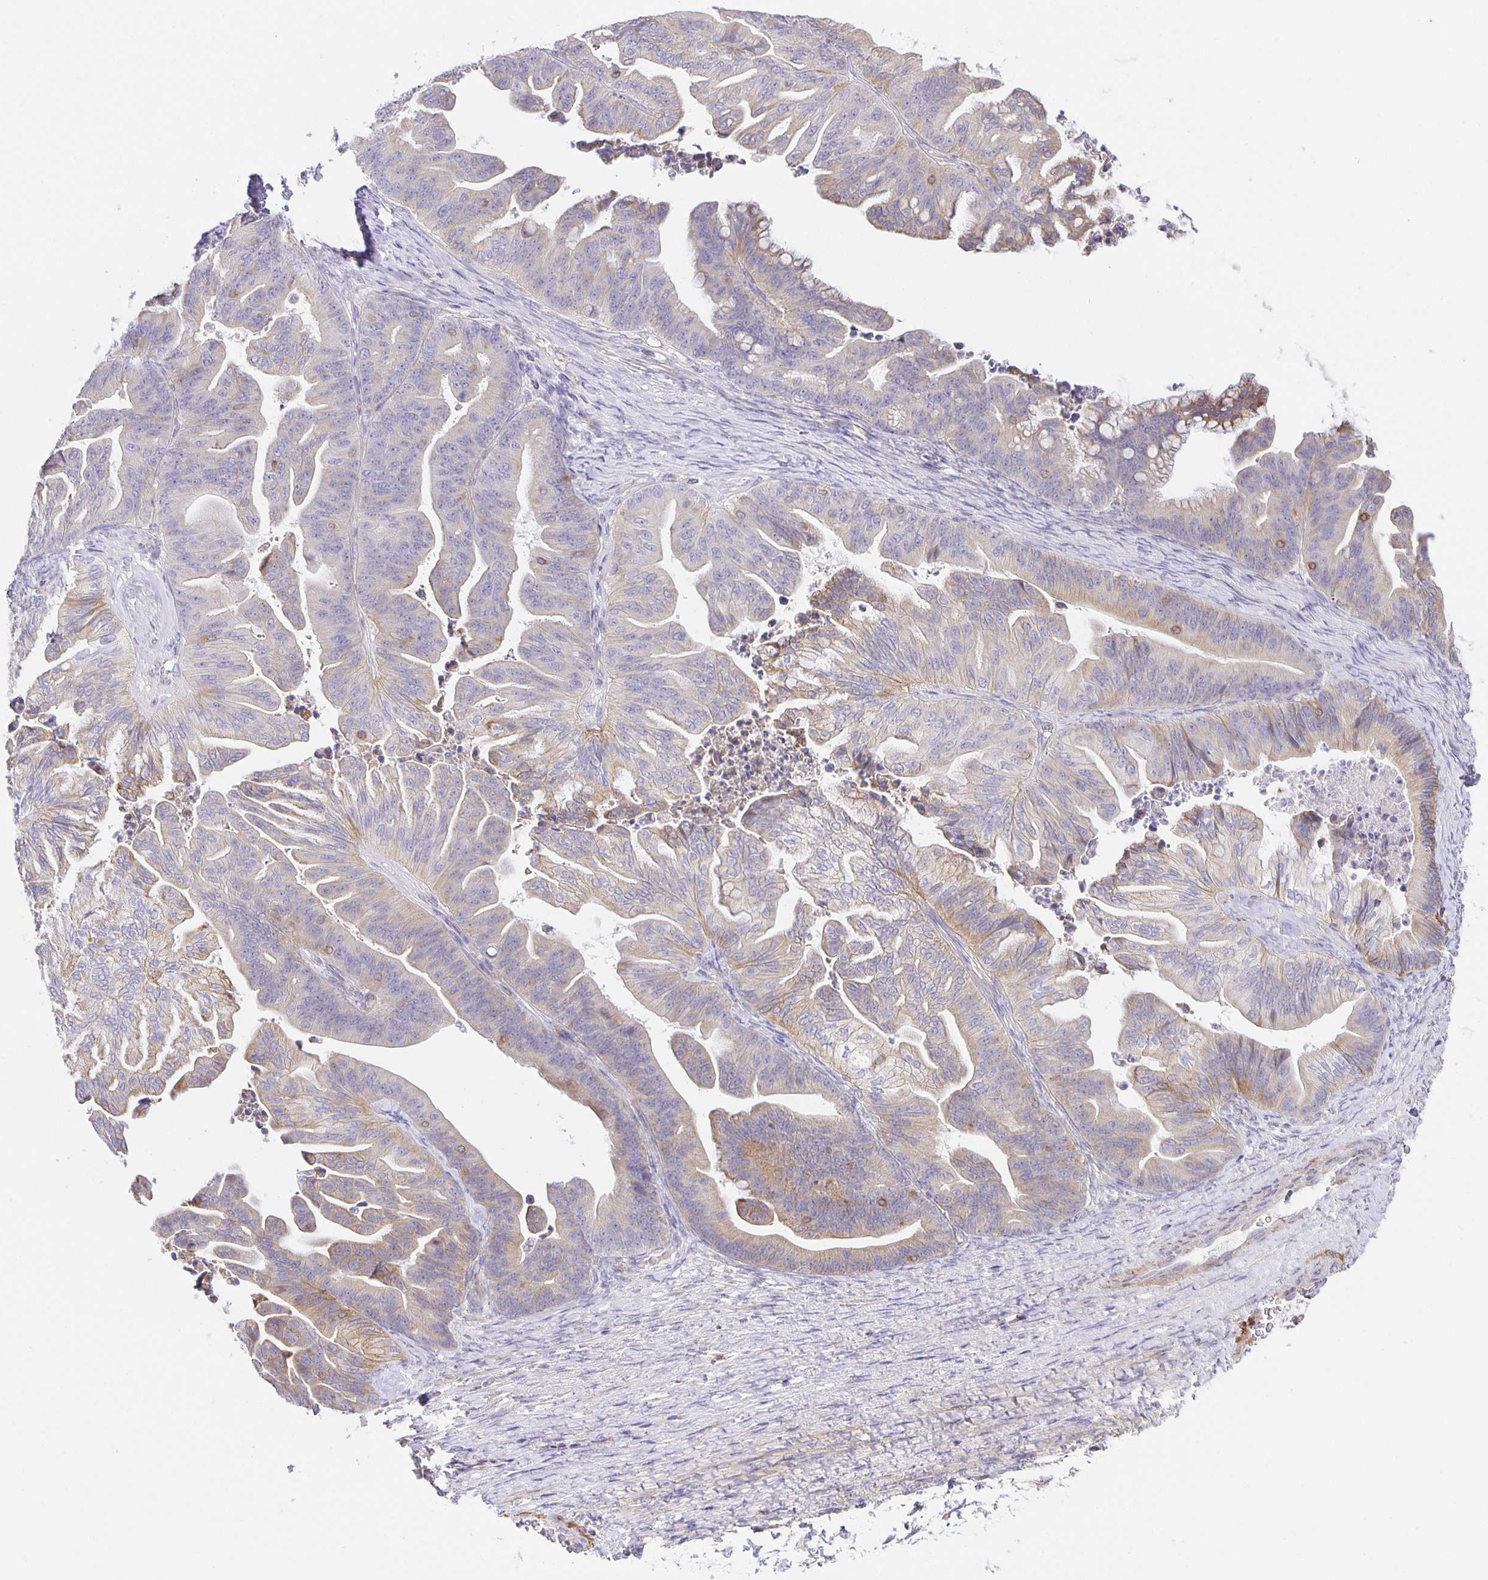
{"staining": {"intensity": "weak", "quantity": "25%-75%", "location": "cytoplasmic/membranous"}, "tissue": "ovarian cancer", "cell_type": "Tumor cells", "image_type": "cancer", "snomed": [{"axis": "morphology", "description": "Cystadenocarcinoma, mucinous, NOS"}, {"axis": "topography", "description": "Ovary"}], "caption": "Protein staining displays weak cytoplasmic/membranous staining in about 25%-75% of tumor cells in ovarian cancer (mucinous cystadenocarcinoma).", "gene": "FLRT3", "patient": {"sex": "female", "age": 67}}